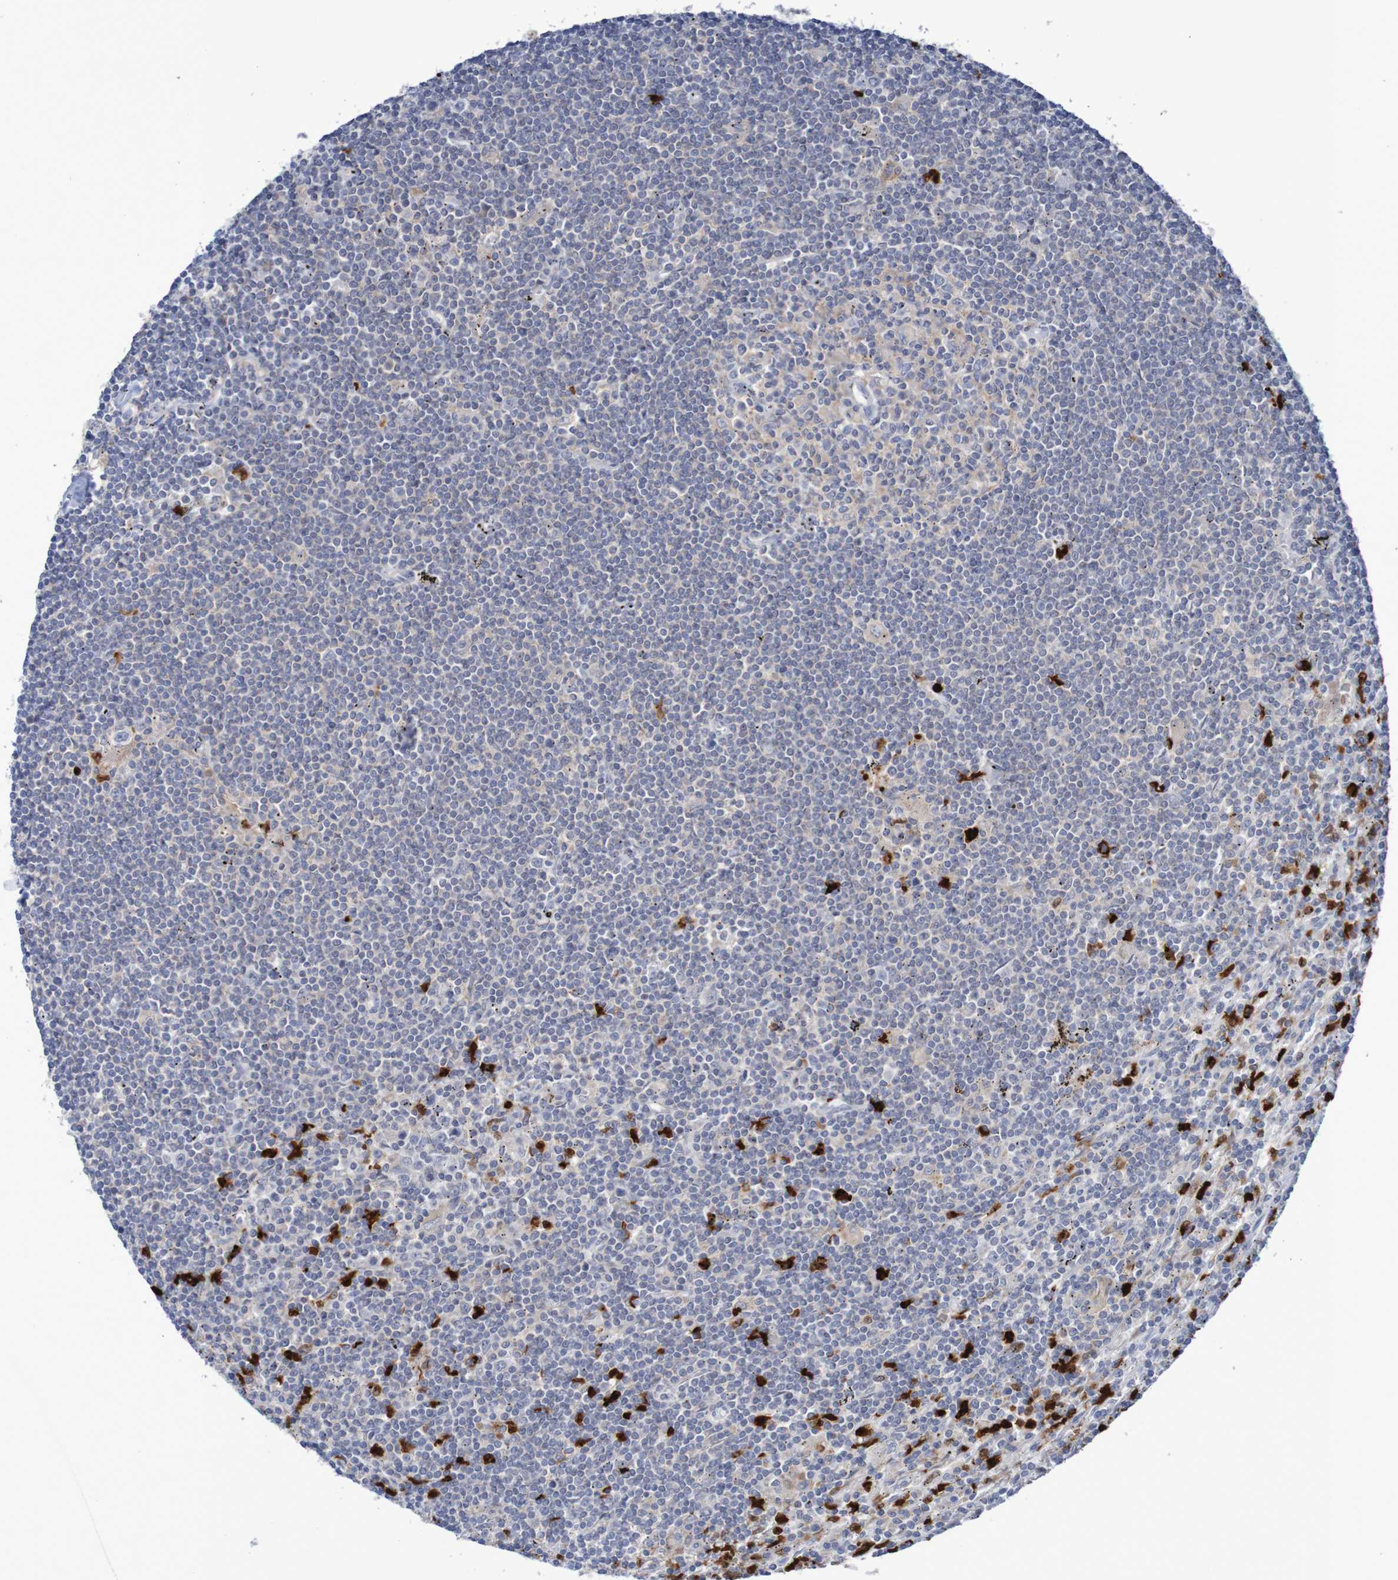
{"staining": {"intensity": "negative", "quantity": "none", "location": "none"}, "tissue": "lymphoma", "cell_type": "Tumor cells", "image_type": "cancer", "snomed": [{"axis": "morphology", "description": "Malignant lymphoma, non-Hodgkin's type, Low grade"}, {"axis": "topography", "description": "Spleen"}], "caption": "Low-grade malignant lymphoma, non-Hodgkin's type stained for a protein using immunohistochemistry reveals no expression tumor cells.", "gene": "PARP4", "patient": {"sex": "male", "age": 76}}